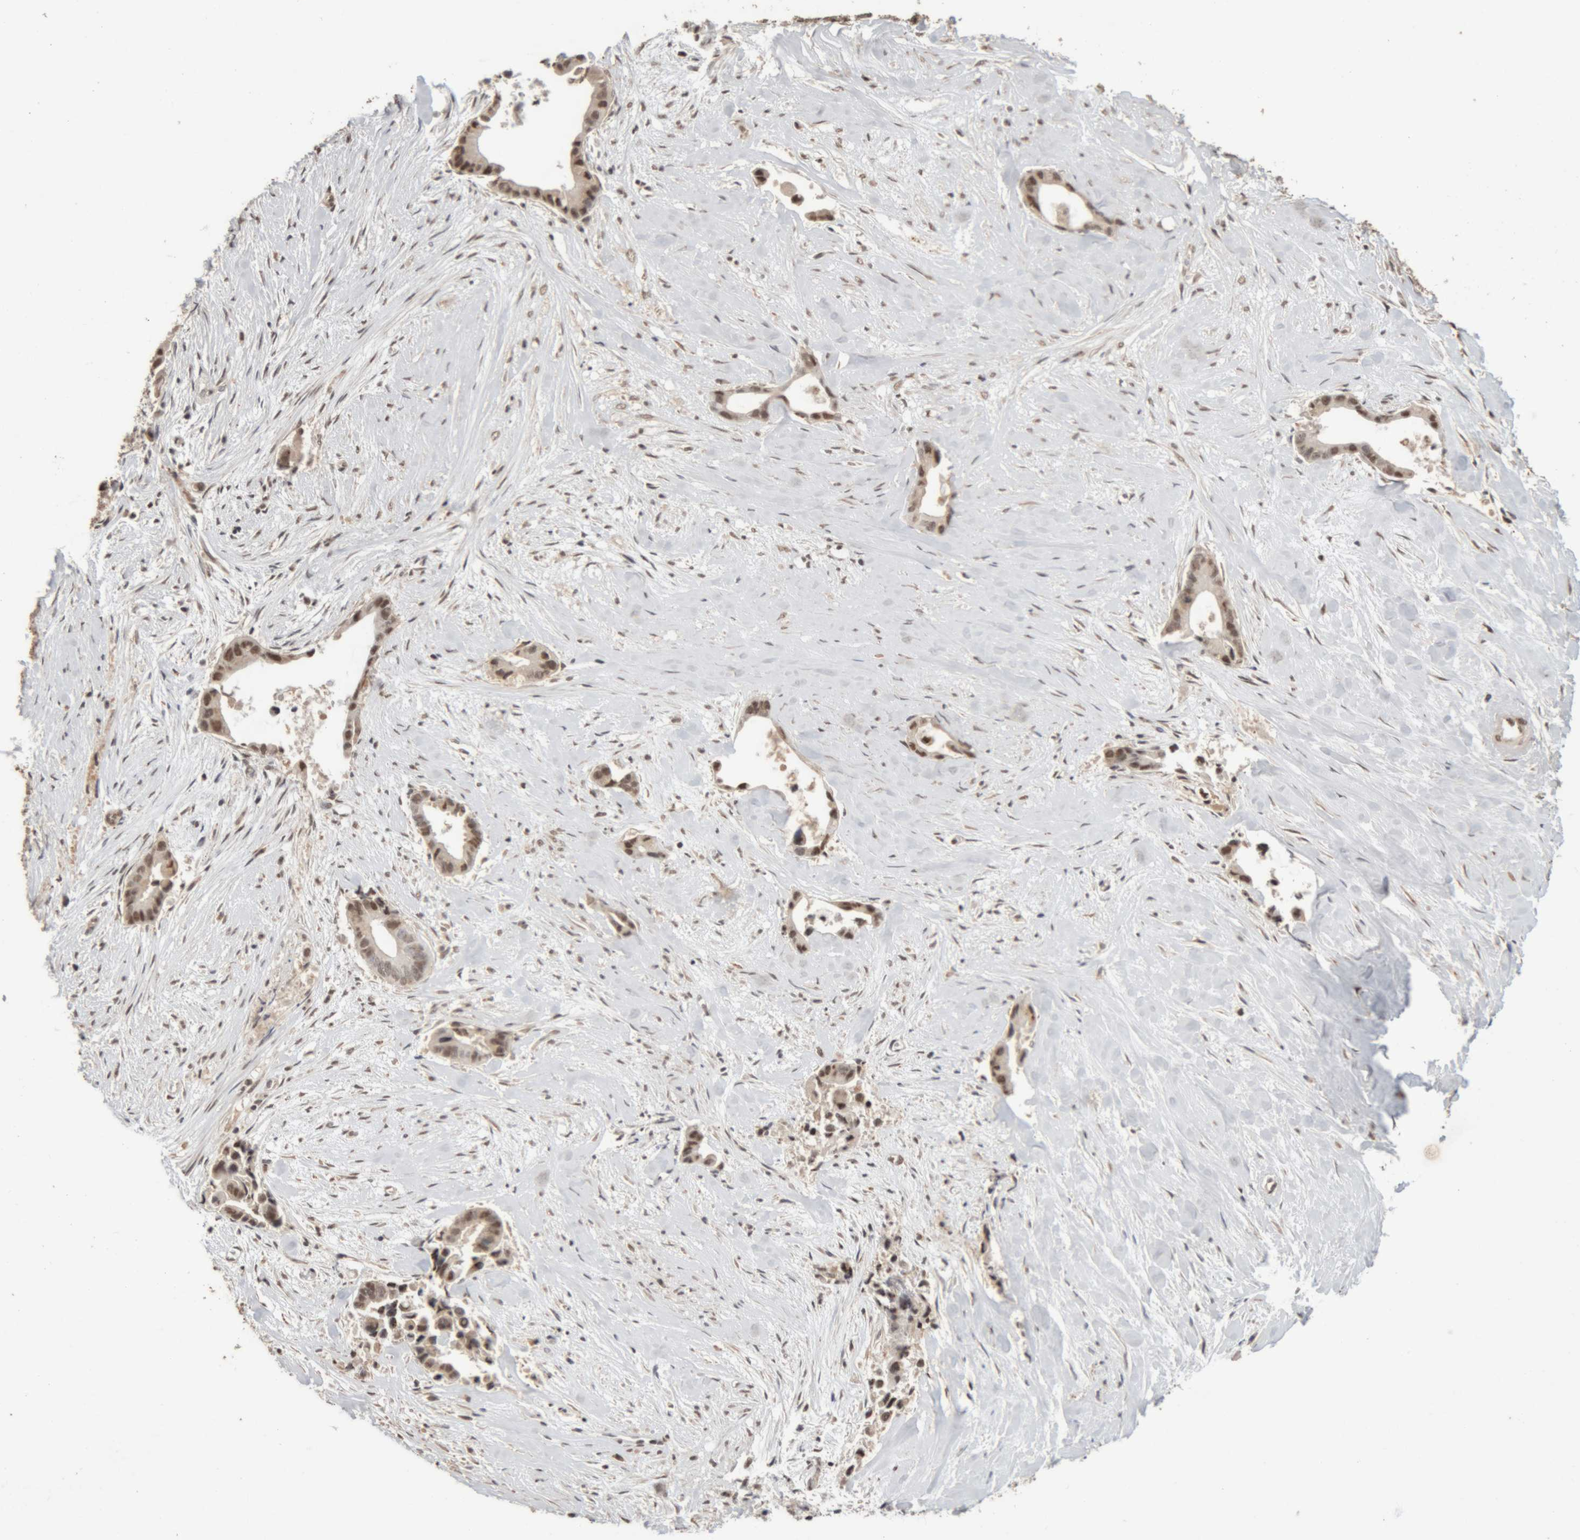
{"staining": {"intensity": "moderate", "quantity": ">75%", "location": "nuclear"}, "tissue": "liver cancer", "cell_type": "Tumor cells", "image_type": "cancer", "snomed": [{"axis": "morphology", "description": "Cholangiocarcinoma"}, {"axis": "topography", "description": "Liver"}], "caption": "This is an image of IHC staining of cholangiocarcinoma (liver), which shows moderate staining in the nuclear of tumor cells.", "gene": "KEAP1", "patient": {"sex": "female", "age": 55}}